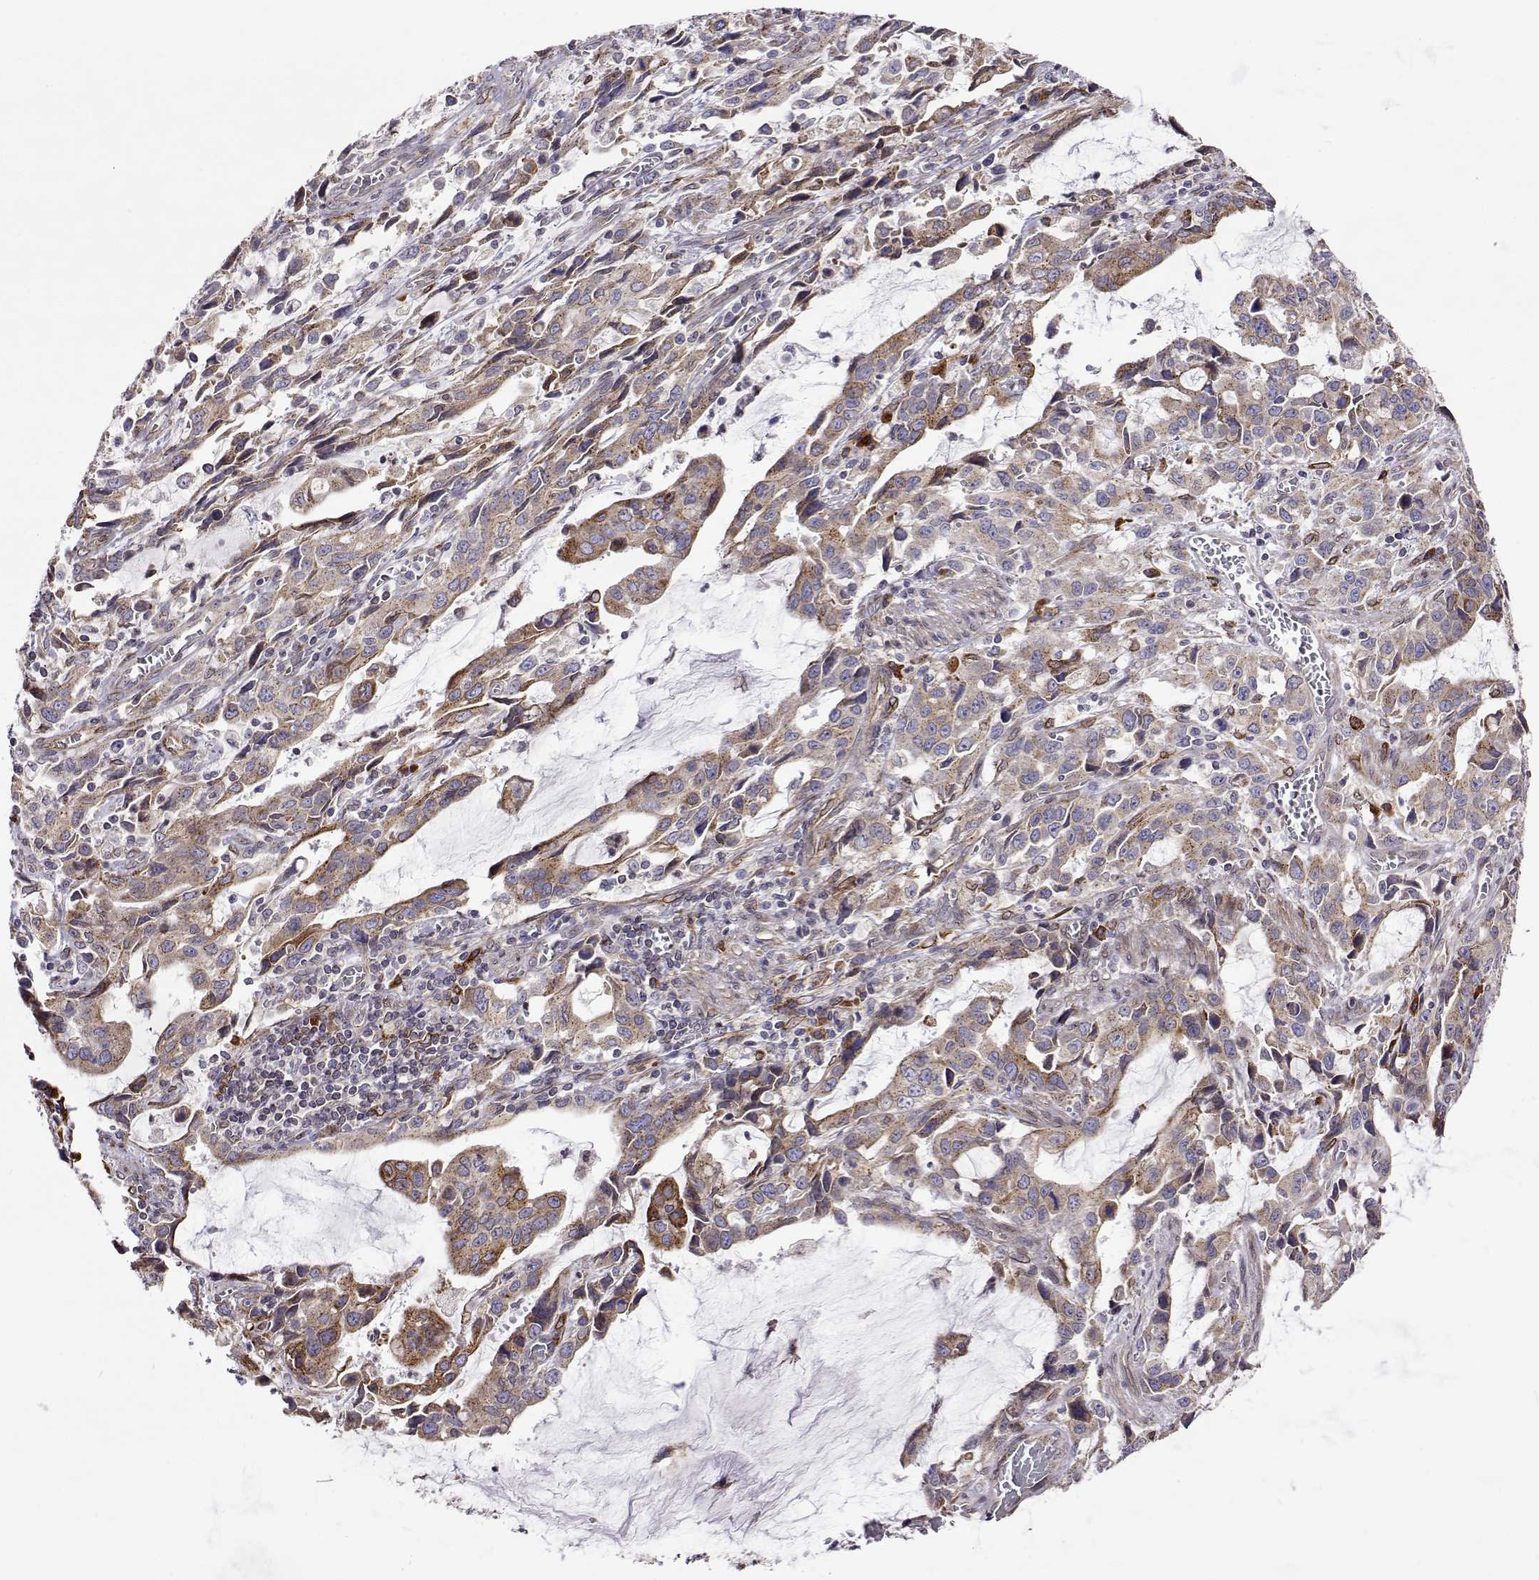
{"staining": {"intensity": "weak", "quantity": ">75%", "location": "cytoplasmic/membranous"}, "tissue": "stomach cancer", "cell_type": "Tumor cells", "image_type": "cancer", "snomed": [{"axis": "morphology", "description": "Adenocarcinoma, NOS"}, {"axis": "topography", "description": "Stomach, upper"}], "caption": "This is an image of immunohistochemistry (IHC) staining of stomach adenocarcinoma, which shows weak positivity in the cytoplasmic/membranous of tumor cells.", "gene": "PGRMC2", "patient": {"sex": "male", "age": 85}}